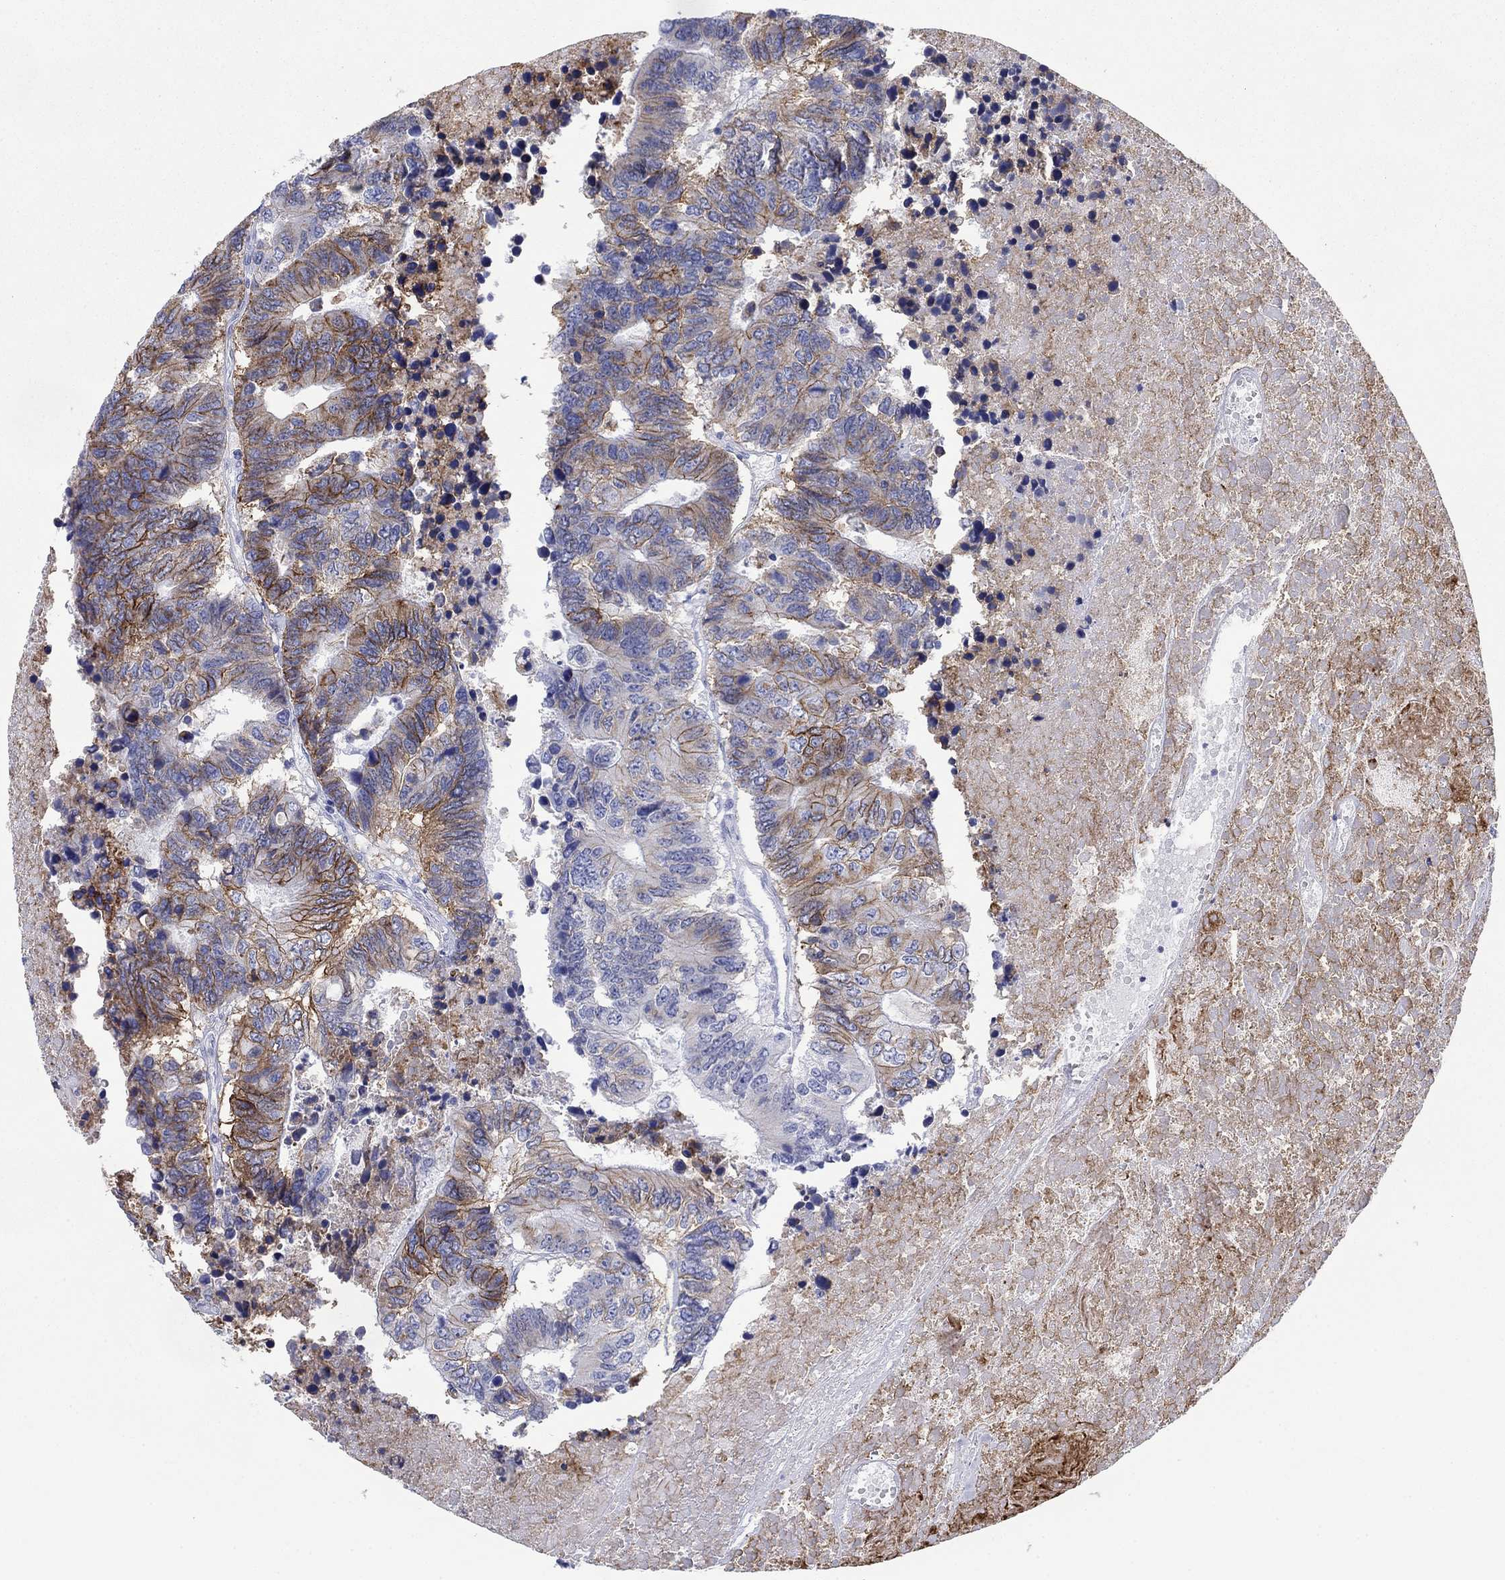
{"staining": {"intensity": "strong", "quantity": "<25%", "location": "cytoplasmic/membranous"}, "tissue": "colorectal cancer", "cell_type": "Tumor cells", "image_type": "cancer", "snomed": [{"axis": "morphology", "description": "Adenocarcinoma, NOS"}, {"axis": "topography", "description": "Colon"}], "caption": "Protein staining of colorectal cancer (adenocarcinoma) tissue exhibits strong cytoplasmic/membranous expression in about <25% of tumor cells.", "gene": "ATP1B1", "patient": {"sex": "female", "age": 48}}